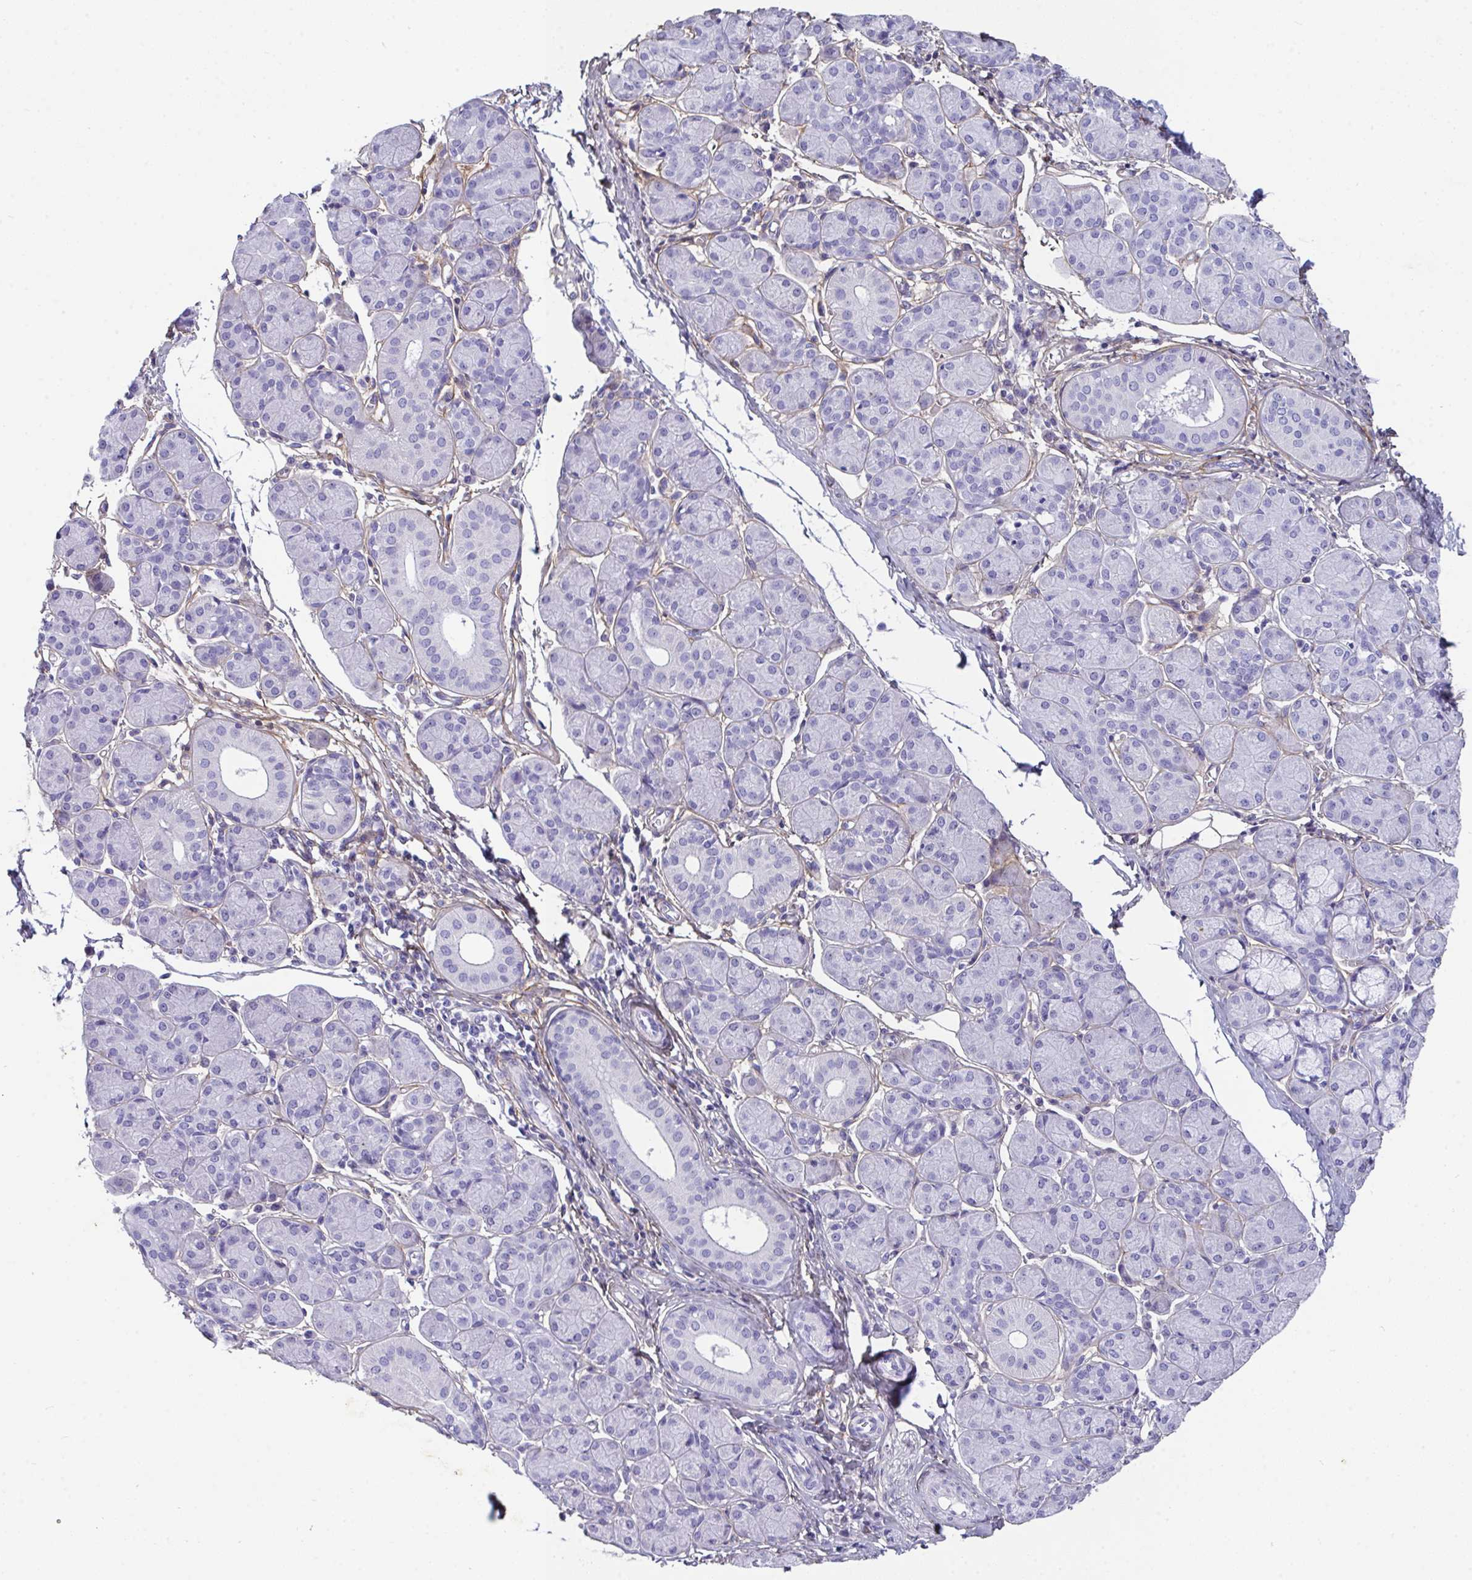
{"staining": {"intensity": "negative", "quantity": "none", "location": "none"}, "tissue": "salivary gland", "cell_type": "Glandular cells", "image_type": "normal", "snomed": [{"axis": "morphology", "description": "Normal tissue, NOS"}, {"axis": "morphology", "description": "Inflammation, NOS"}, {"axis": "topography", "description": "Lymph node"}, {"axis": "topography", "description": "Salivary gland"}], "caption": "Glandular cells show no significant protein staining in benign salivary gland. The staining is performed using DAB (3,3'-diaminobenzidine) brown chromogen with nuclei counter-stained in using hematoxylin.", "gene": "LHFPL6", "patient": {"sex": "male", "age": 3}}